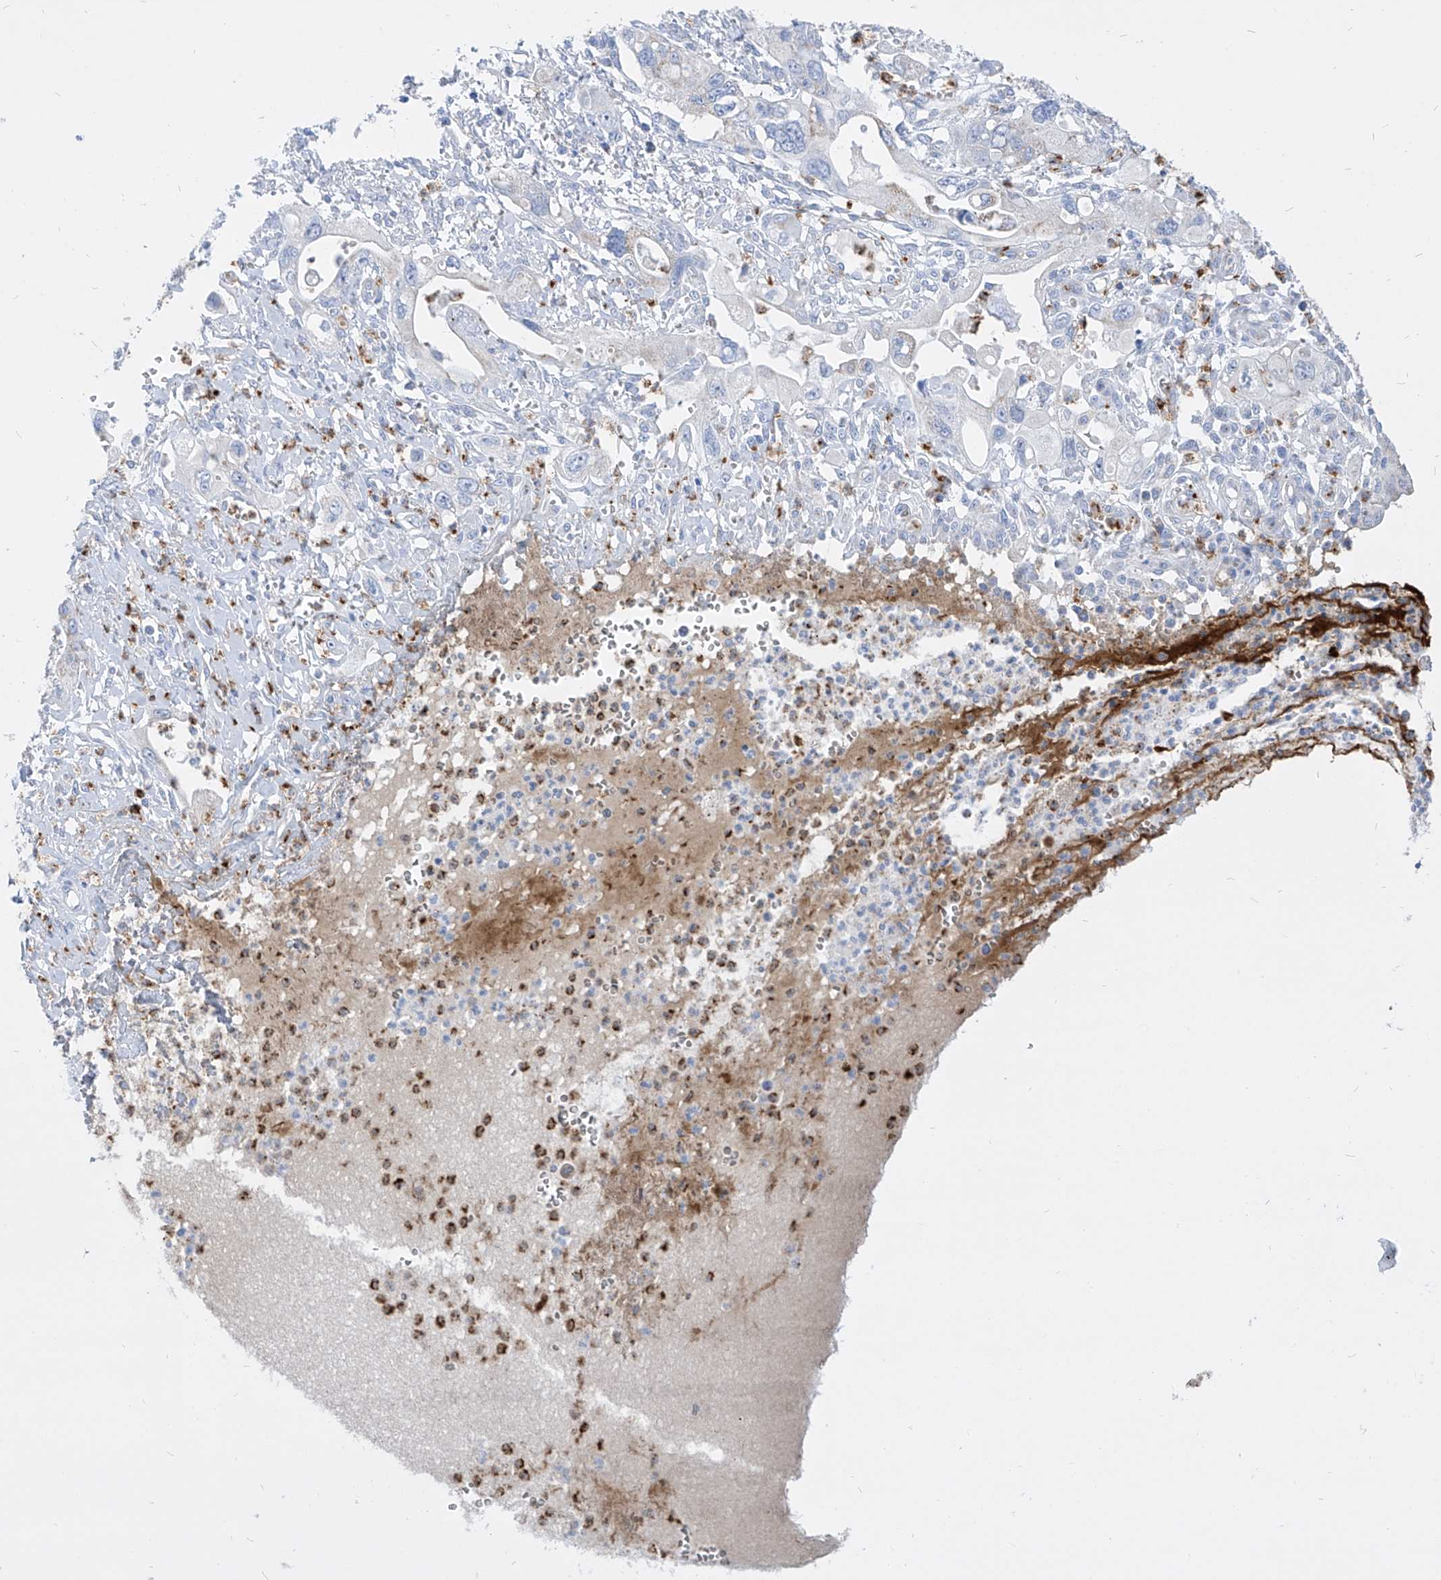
{"staining": {"intensity": "negative", "quantity": "none", "location": "none"}, "tissue": "pancreatic cancer", "cell_type": "Tumor cells", "image_type": "cancer", "snomed": [{"axis": "morphology", "description": "Adenocarcinoma, NOS"}, {"axis": "topography", "description": "Pancreas"}], "caption": "This is a micrograph of immunohistochemistry (IHC) staining of pancreatic cancer (adenocarcinoma), which shows no positivity in tumor cells.", "gene": "COQ3", "patient": {"sex": "male", "age": 68}}